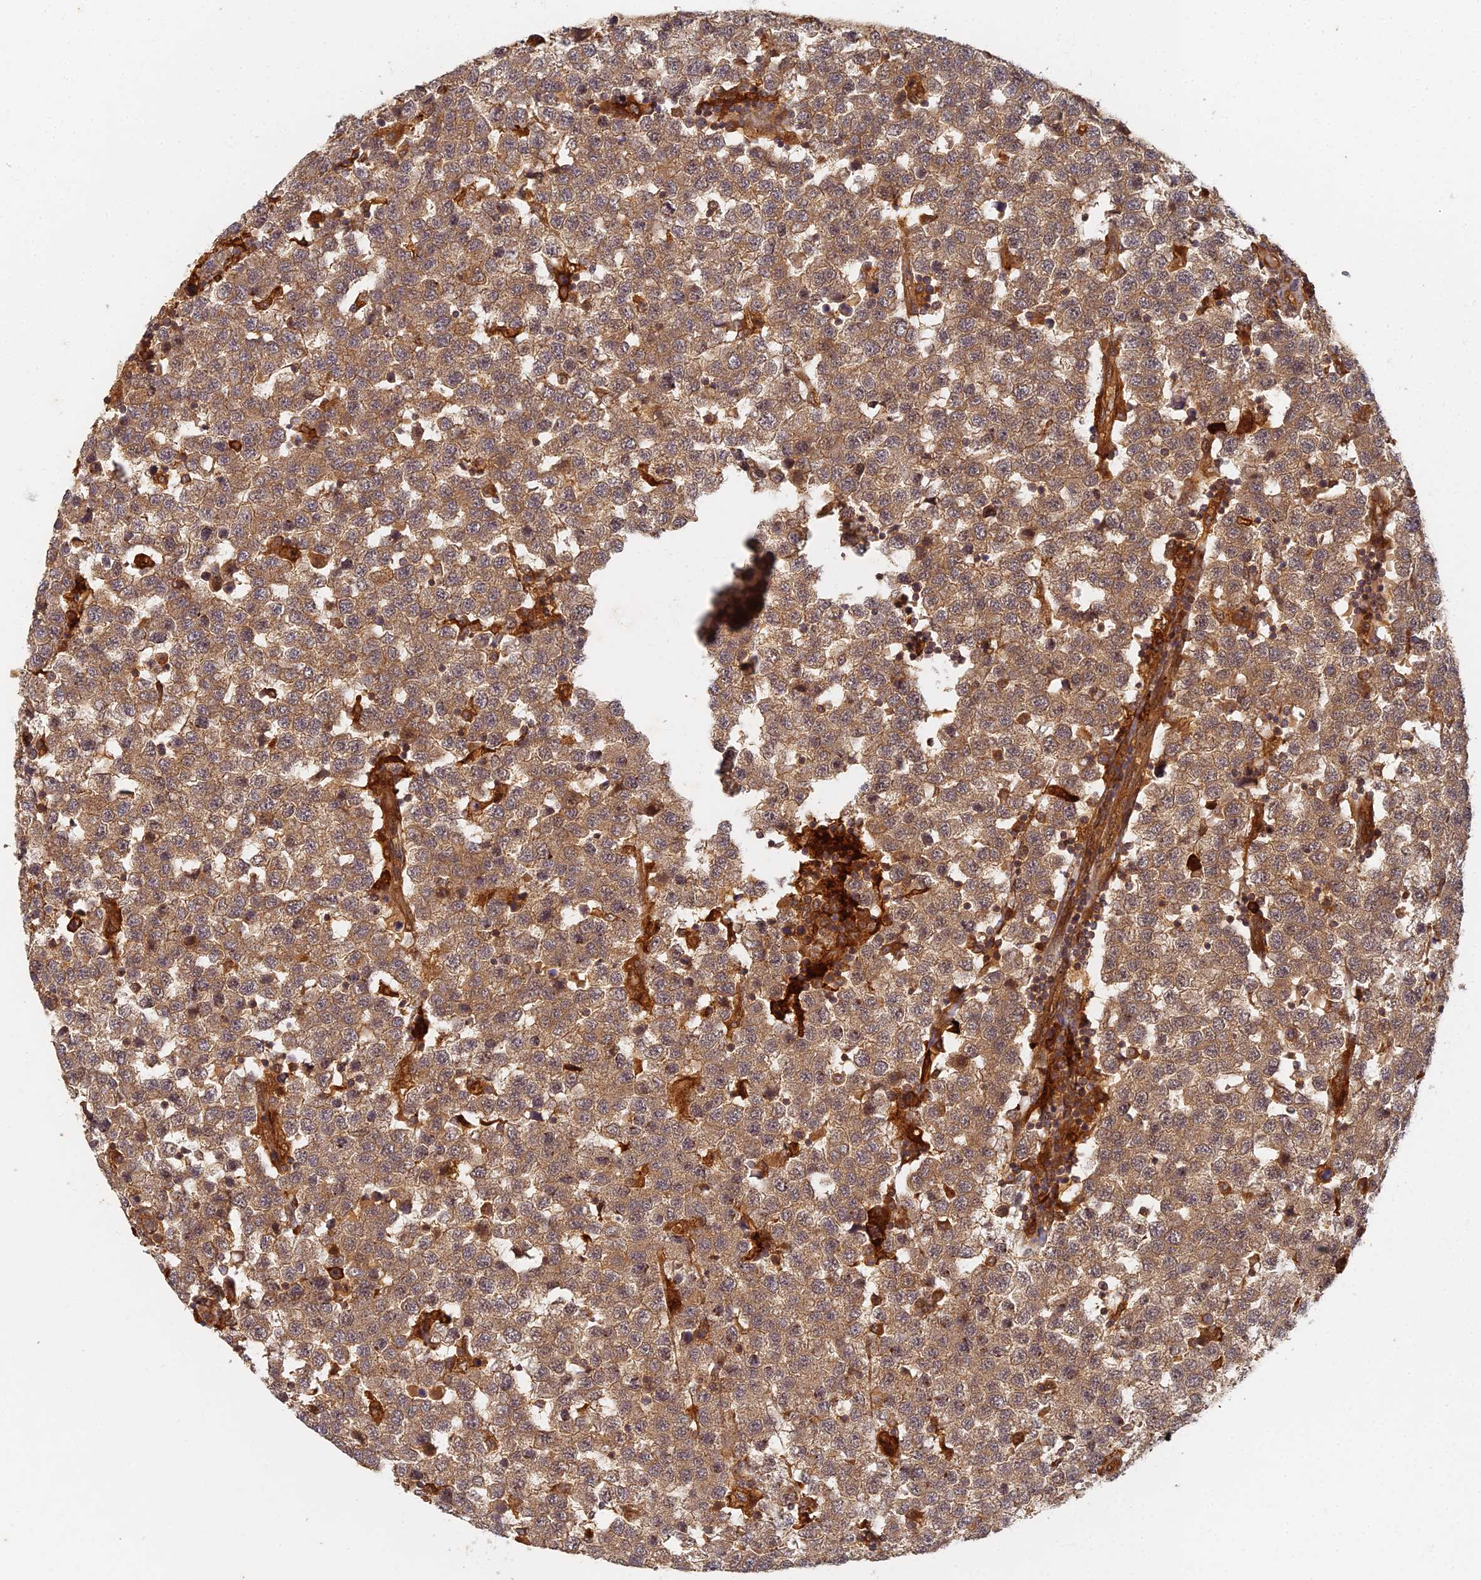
{"staining": {"intensity": "moderate", "quantity": ">75%", "location": "cytoplasmic/membranous"}, "tissue": "testis cancer", "cell_type": "Tumor cells", "image_type": "cancer", "snomed": [{"axis": "morphology", "description": "Seminoma, NOS"}, {"axis": "topography", "description": "Testis"}], "caption": "An immunohistochemistry image of tumor tissue is shown. Protein staining in brown shows moderate cytoplasmic/membranous positivity in seminoma (testis) within tumor cells. Nuclei are stained in blue.", "gene": "INO80D", "patient": {"sex": "male", "age": 34}}